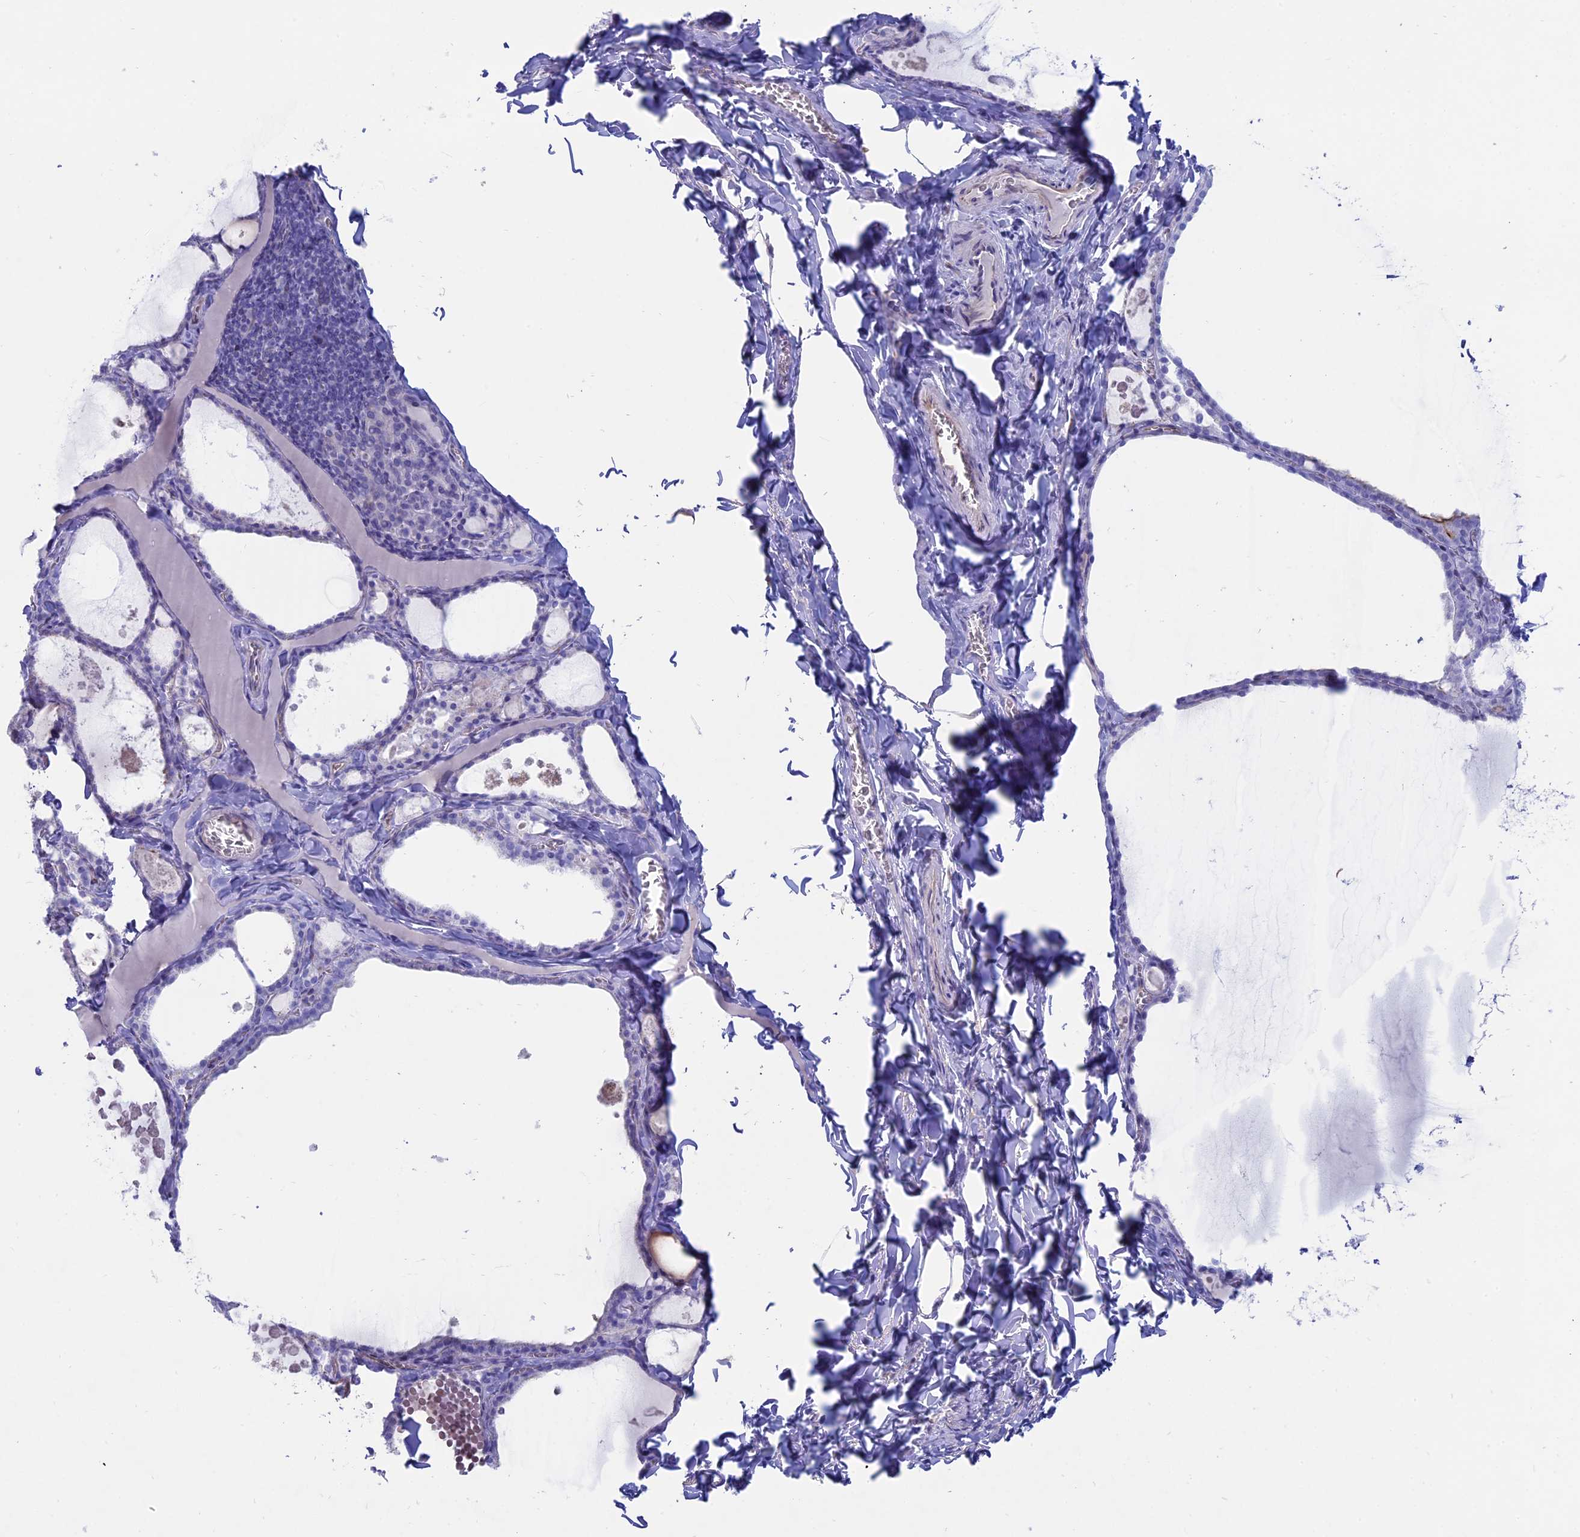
{"staining": {"intensity": "negative", "quantity": "none", "location": "none"}, "tissue": "thyroid gland", "cell_type": "Glandular cells", "image_type": "normal", "snomed": [{"axis": "morphology", "description": "Normal tissue, NOS"}, {"axis": "topography", "description": "Thyroid gland"}], "caption": "Immunohistochemistry image of benign thyroid gland stained for a protein (brown), which shows no positivity in glandular cells. The staining was performed using DAB (3,3'-diaminobenzidine) to visualize the protein expression in brown, while the nuclei were stained in blue with hematoxylin (Magnification: 20x).", "gene": "OR2AE1", "patient": {"sex": "male", "age": 56}}